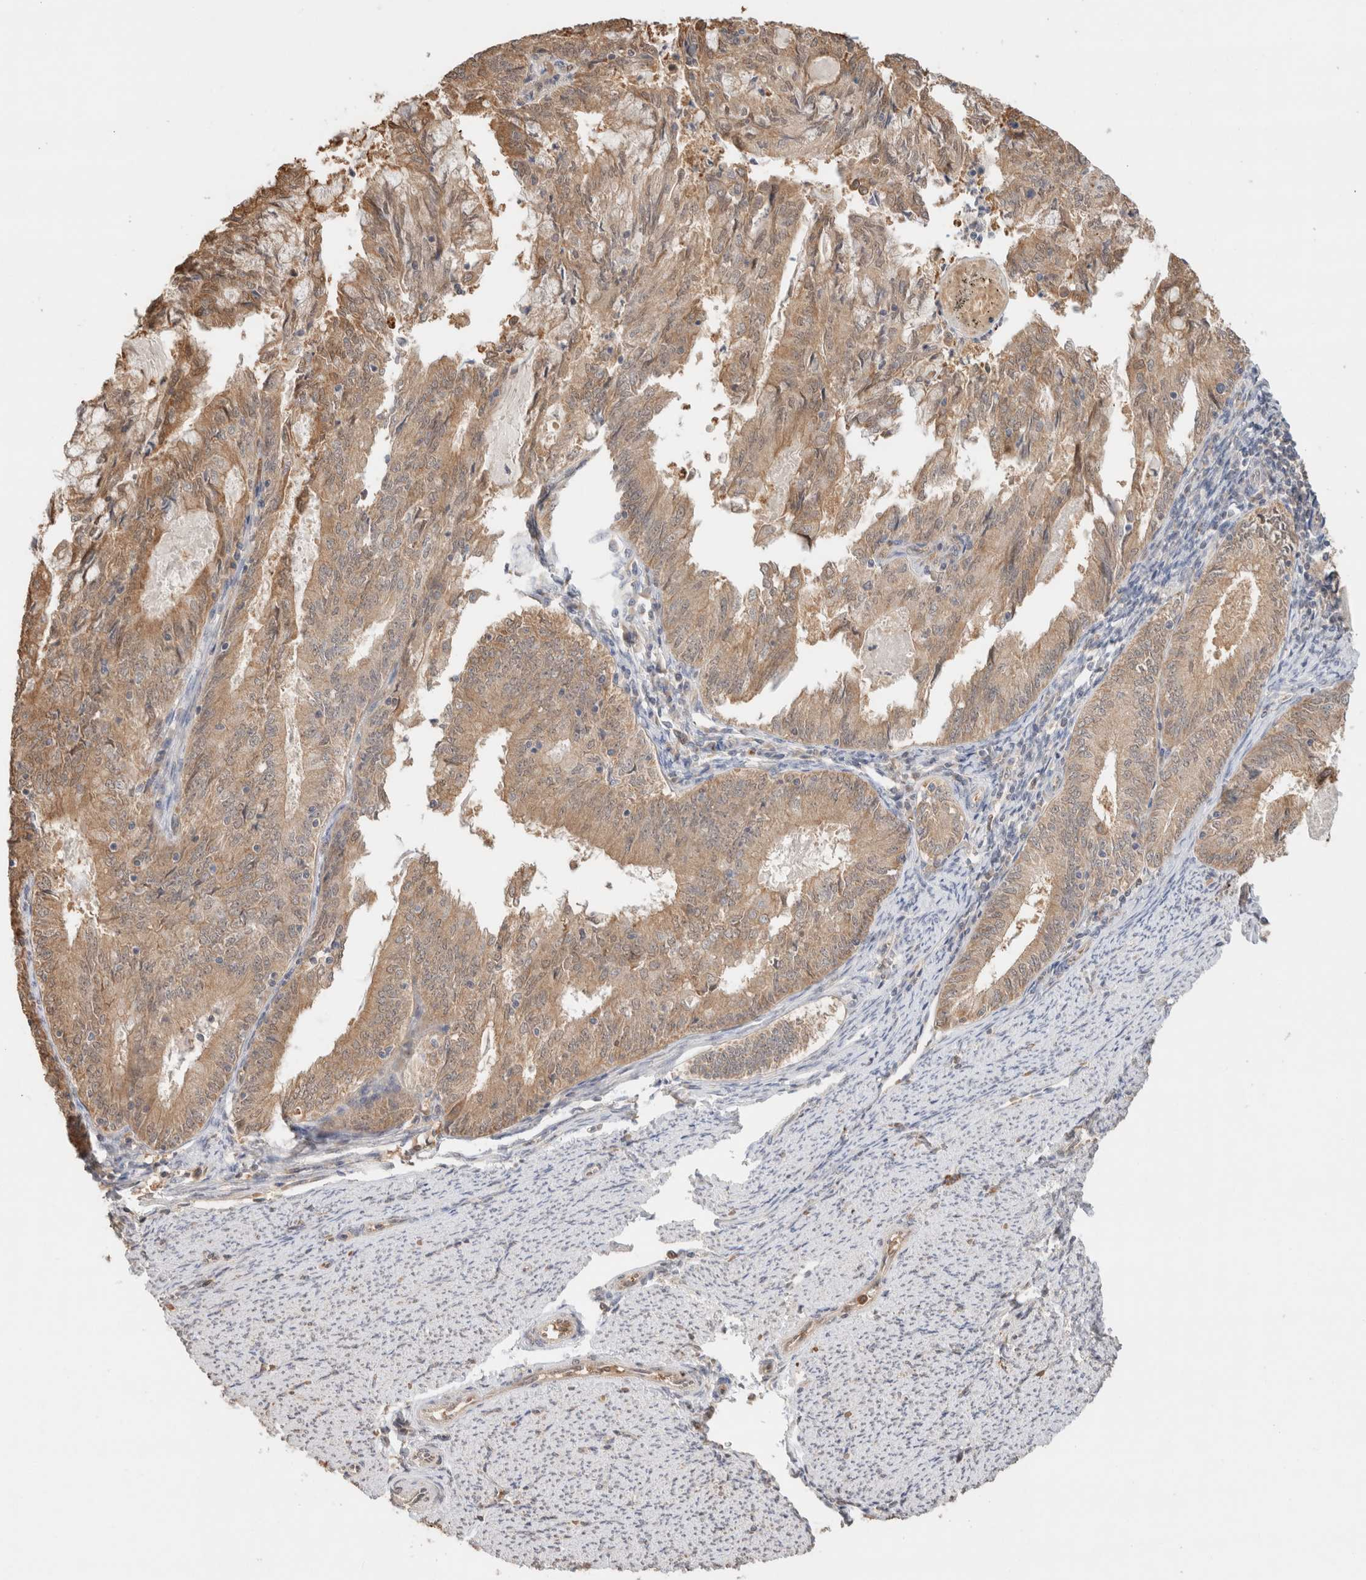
{"staining": {"intensity": "weak", "quantity": ">75%", "location": "cytoplasmic/membranous"}, "tissue": "endometrial cancer", "cell_type": "Tumor cells", "image_type": "cancer", "snomed": [{"axis": "morphology", "description": "Adenocarcinoma, NOS"}, {"axis": "topography", "description": "Endometrium"}], "caption": "Immunohistochemistry (IHC) (DAB) staining of human endometrial adenocarcinoma displays weak cytoplasmic/membranous protein staining in about >75% of tumor cells.", "gene": "CA13", "patient": {"sex": "female", "age": 57}}